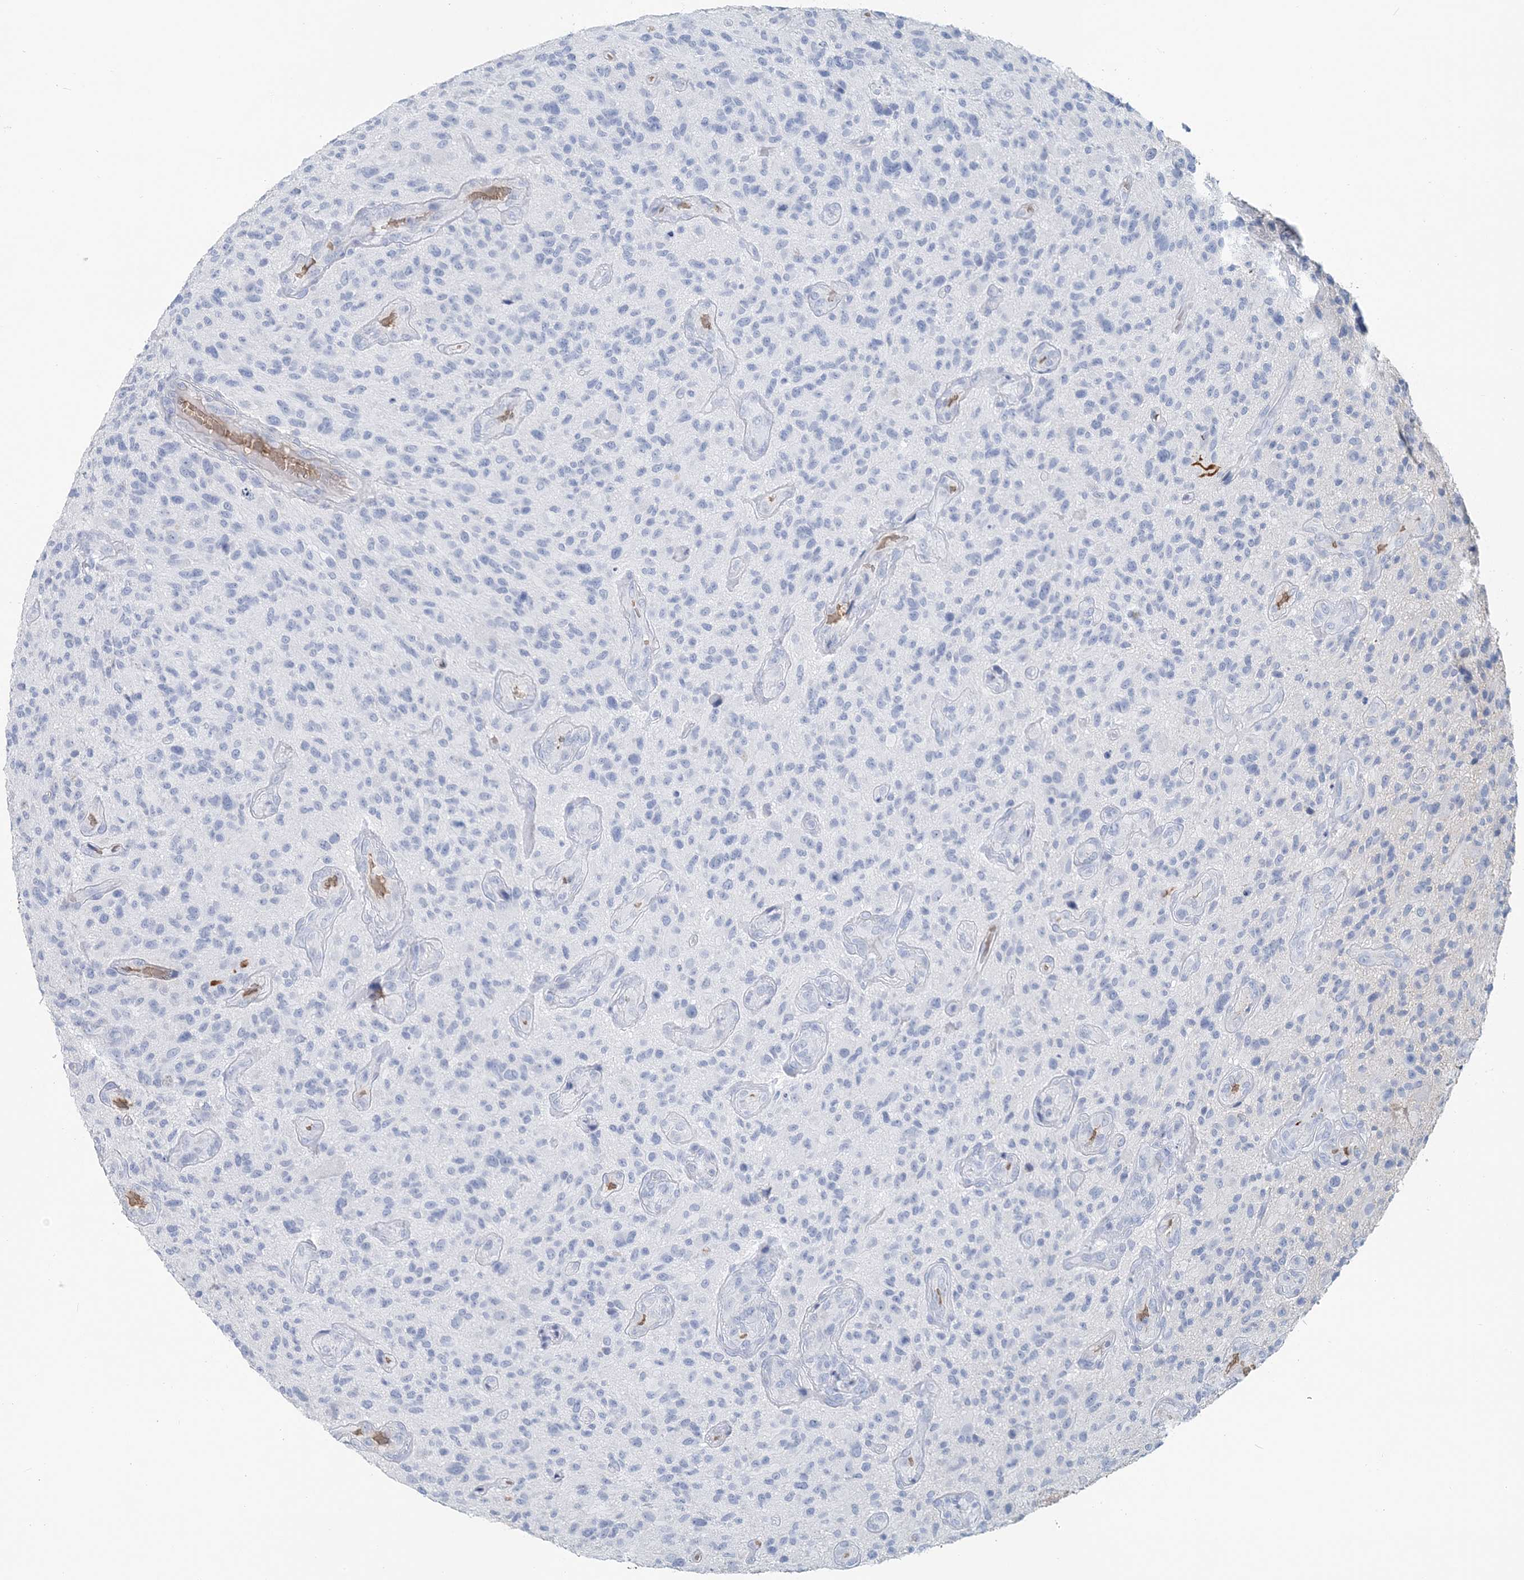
{"staining": {"intensity": "negative", "quantity": "none", "location": "none"}, "tissue": "glioma", "cell_type": "Tumor cells", "image_type": "cancer", "snomed": [{"axis": "morphology", "description": "Glioma, malignant, High grade"}, {"axis": "topography", "description": "Brain"}], "caption": "Immunohistochemistry image of glioma stained for a protein (brown), which exhibits no positivity in tumor cells.", "gene": "HBD", "patient": {"sex": "male", "age": 47}}